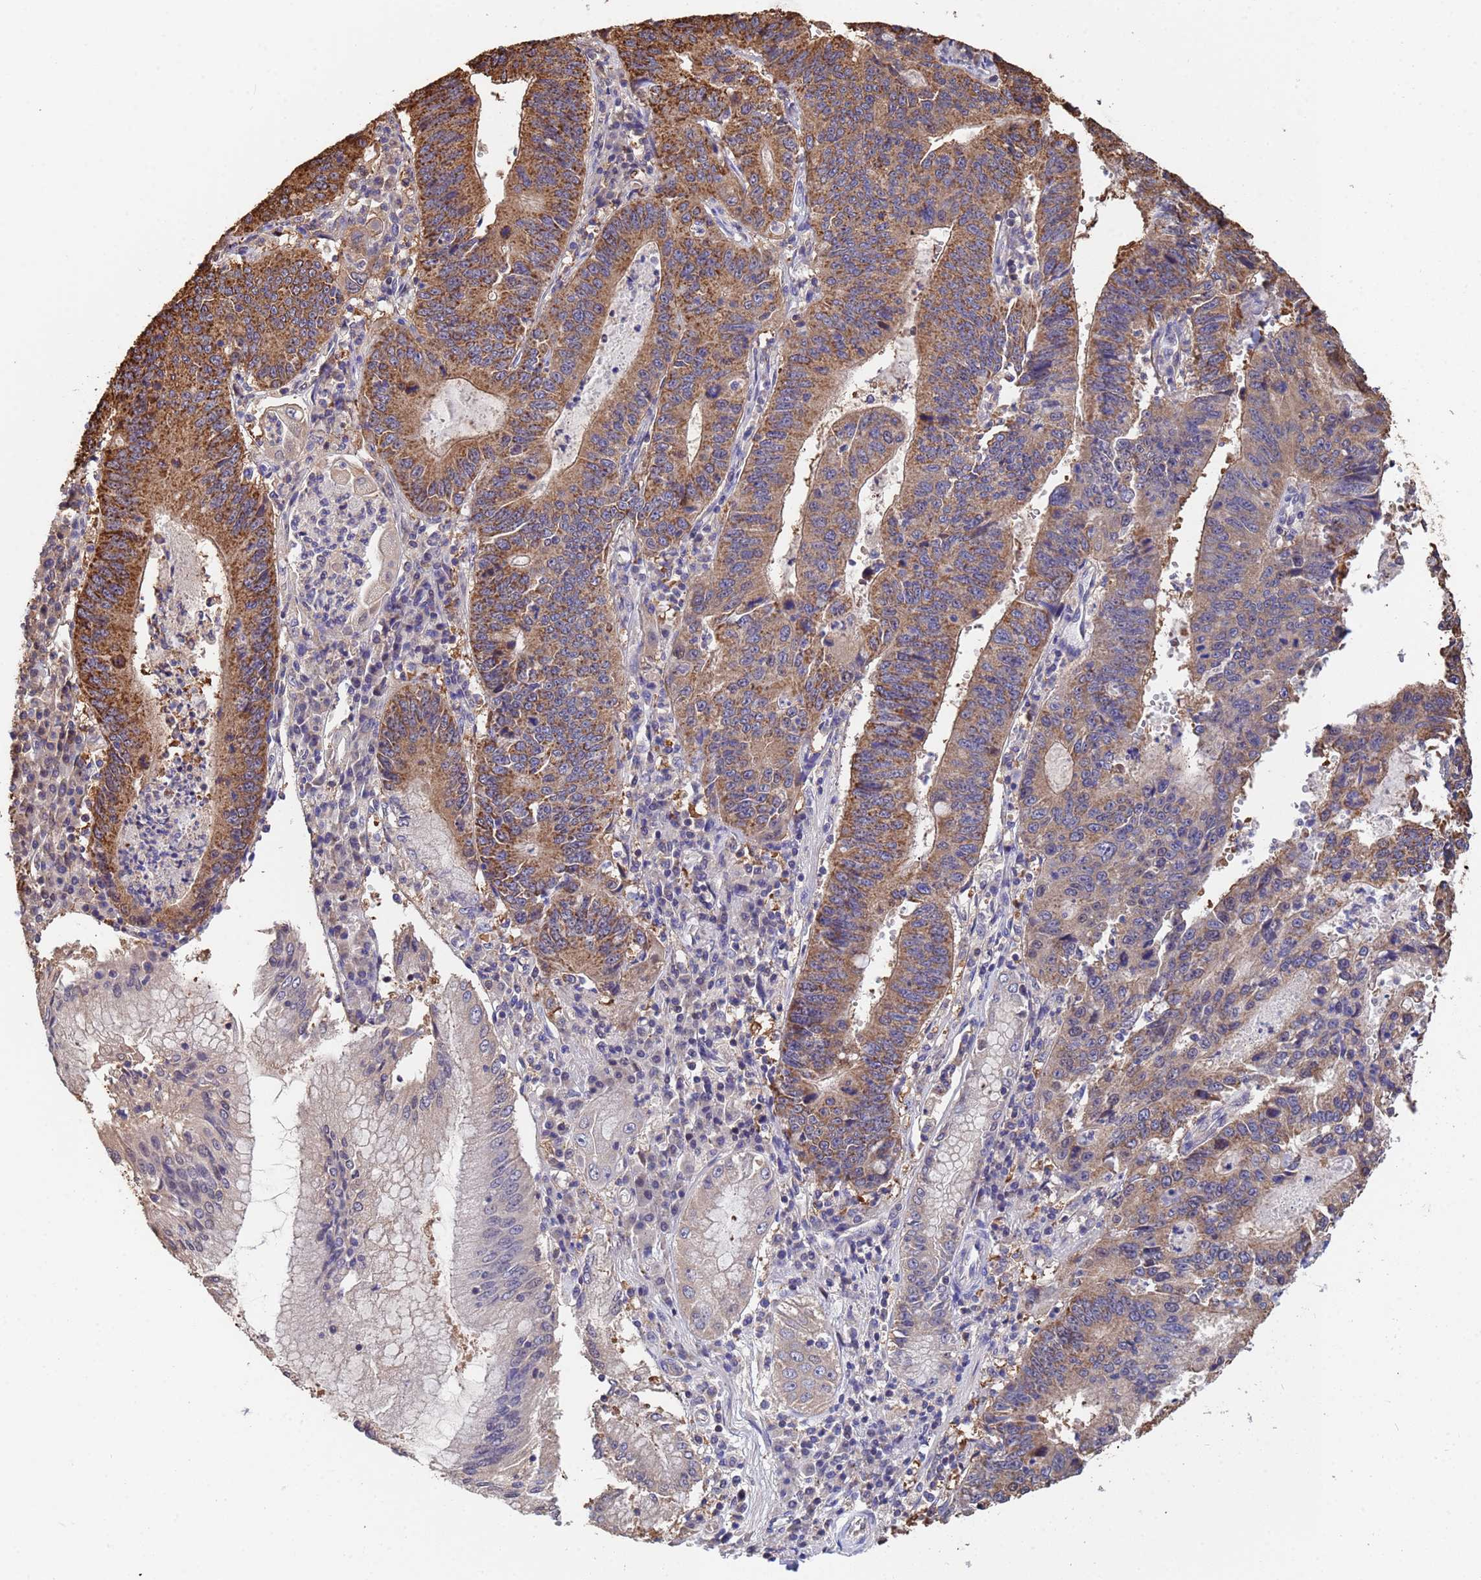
{"staining": {"intensity": "moderate", "quantity": ">75%", "location": "cytoplasmic/membranous"}, "tissue": "stomach cancer", "cell_type": "Tumor cells", "image_type": "cancer", "snomed": [{"axis": "morphology", "description": "Adenocarcinoma, NOS"}, {"axis": "topography", "description": "Stomach"}], "caption": "A medium amount of moderate cytoplasmic/membranous expression is identified in approximately >75% of tumor cells in adenocarcinoma (stomach) tissue.", "gene": "FAM25A", "patient": {"sex": "male", "age": 59}}